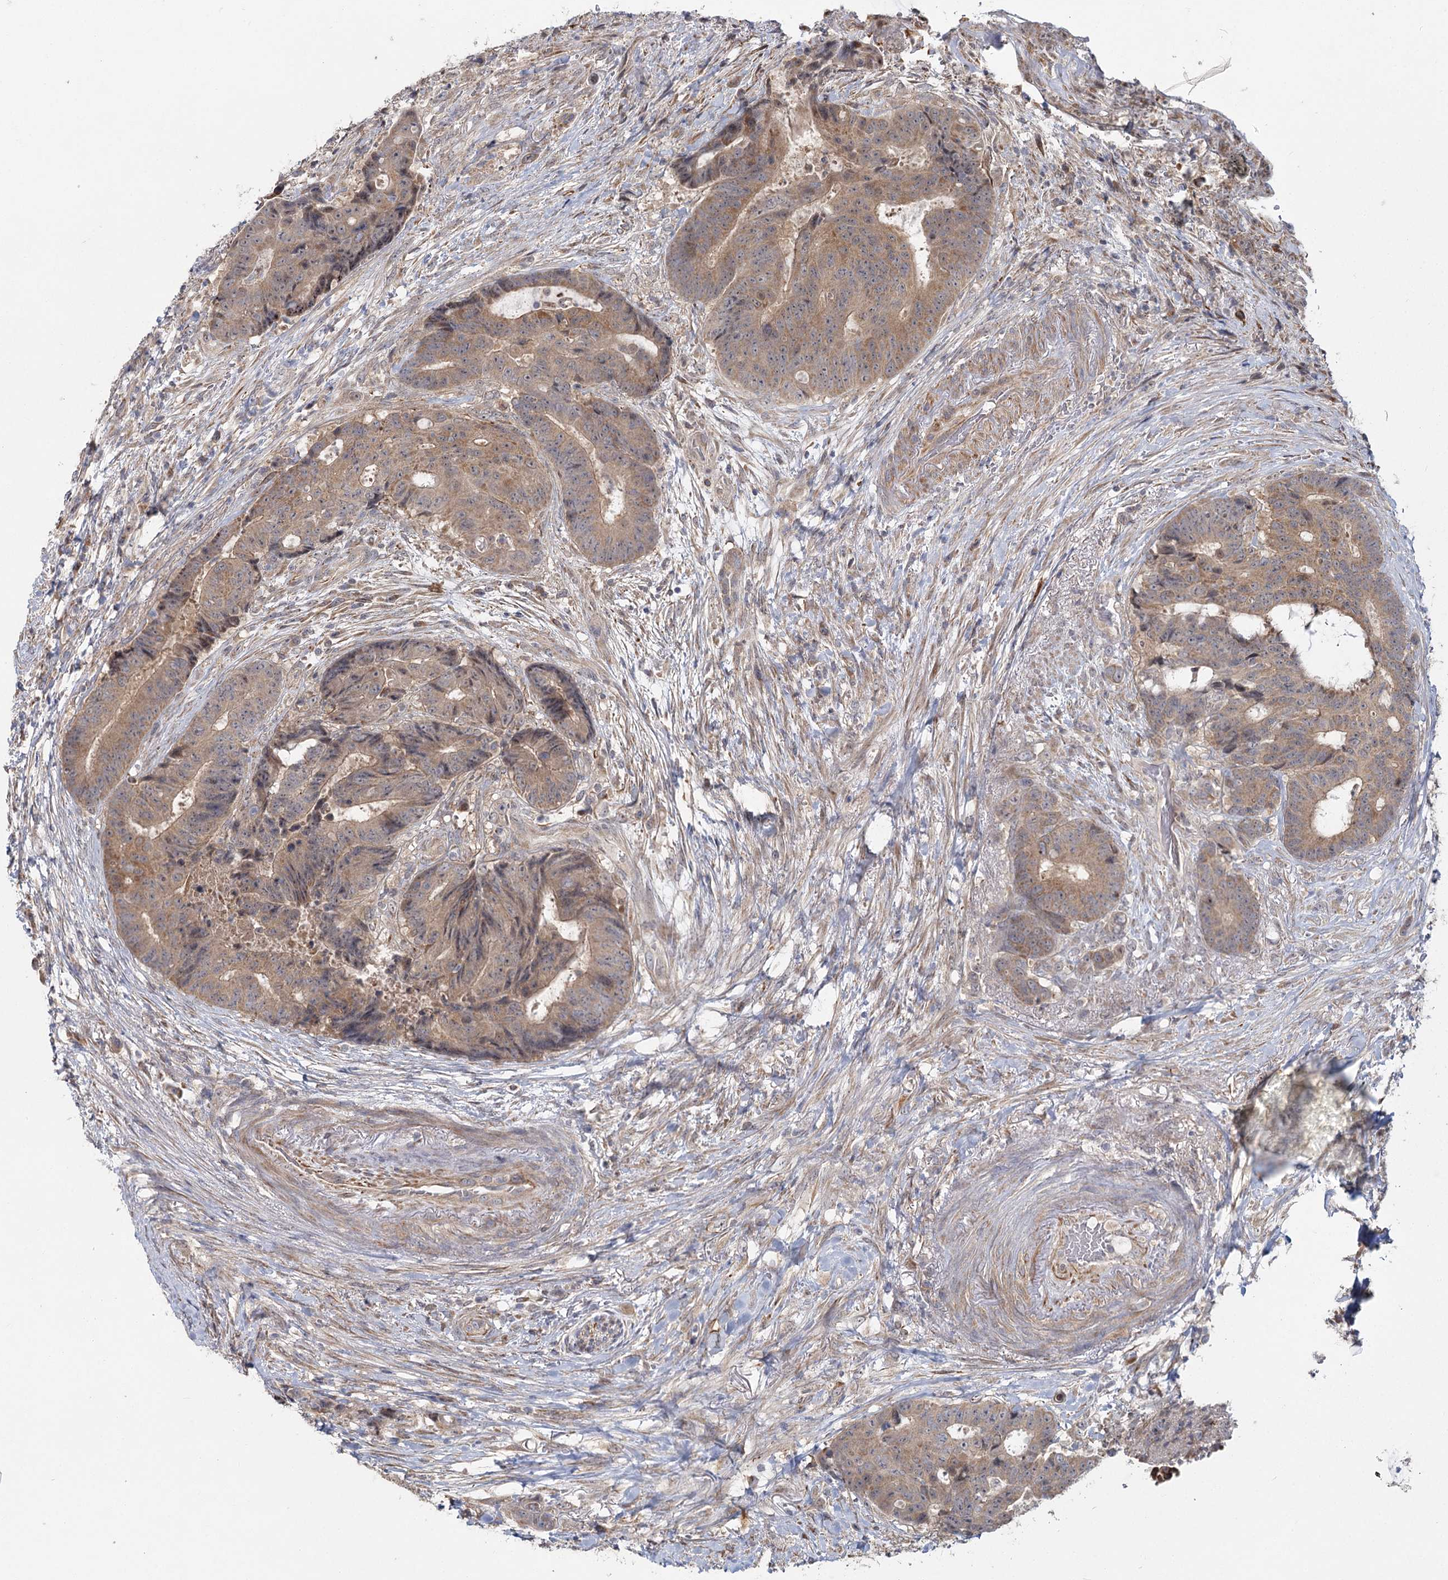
{"staining": {"intensity": "moderate", "quantity": ">75%", "location": "cytoplasmic/membranous"}, "tissue": "colorectal cancer", "cell_type": "Tumor cells", "image_type": "cancer", "snomed": [{"axis": "morphology", "description": "Adenocarcinoma, NOS"}, {"axis": "topography", "description": "Rectum"}], "caption": "IHC micrograph of human adenocarcinoma (colorectal) stained for a protein (brown), which exhibits medium levels of moderate cytoplasmic/membranous expression in approximately >75% of tumor cells.", "gene": "TBC1D9B", "patient": {"sex": "male", "age": 69}}